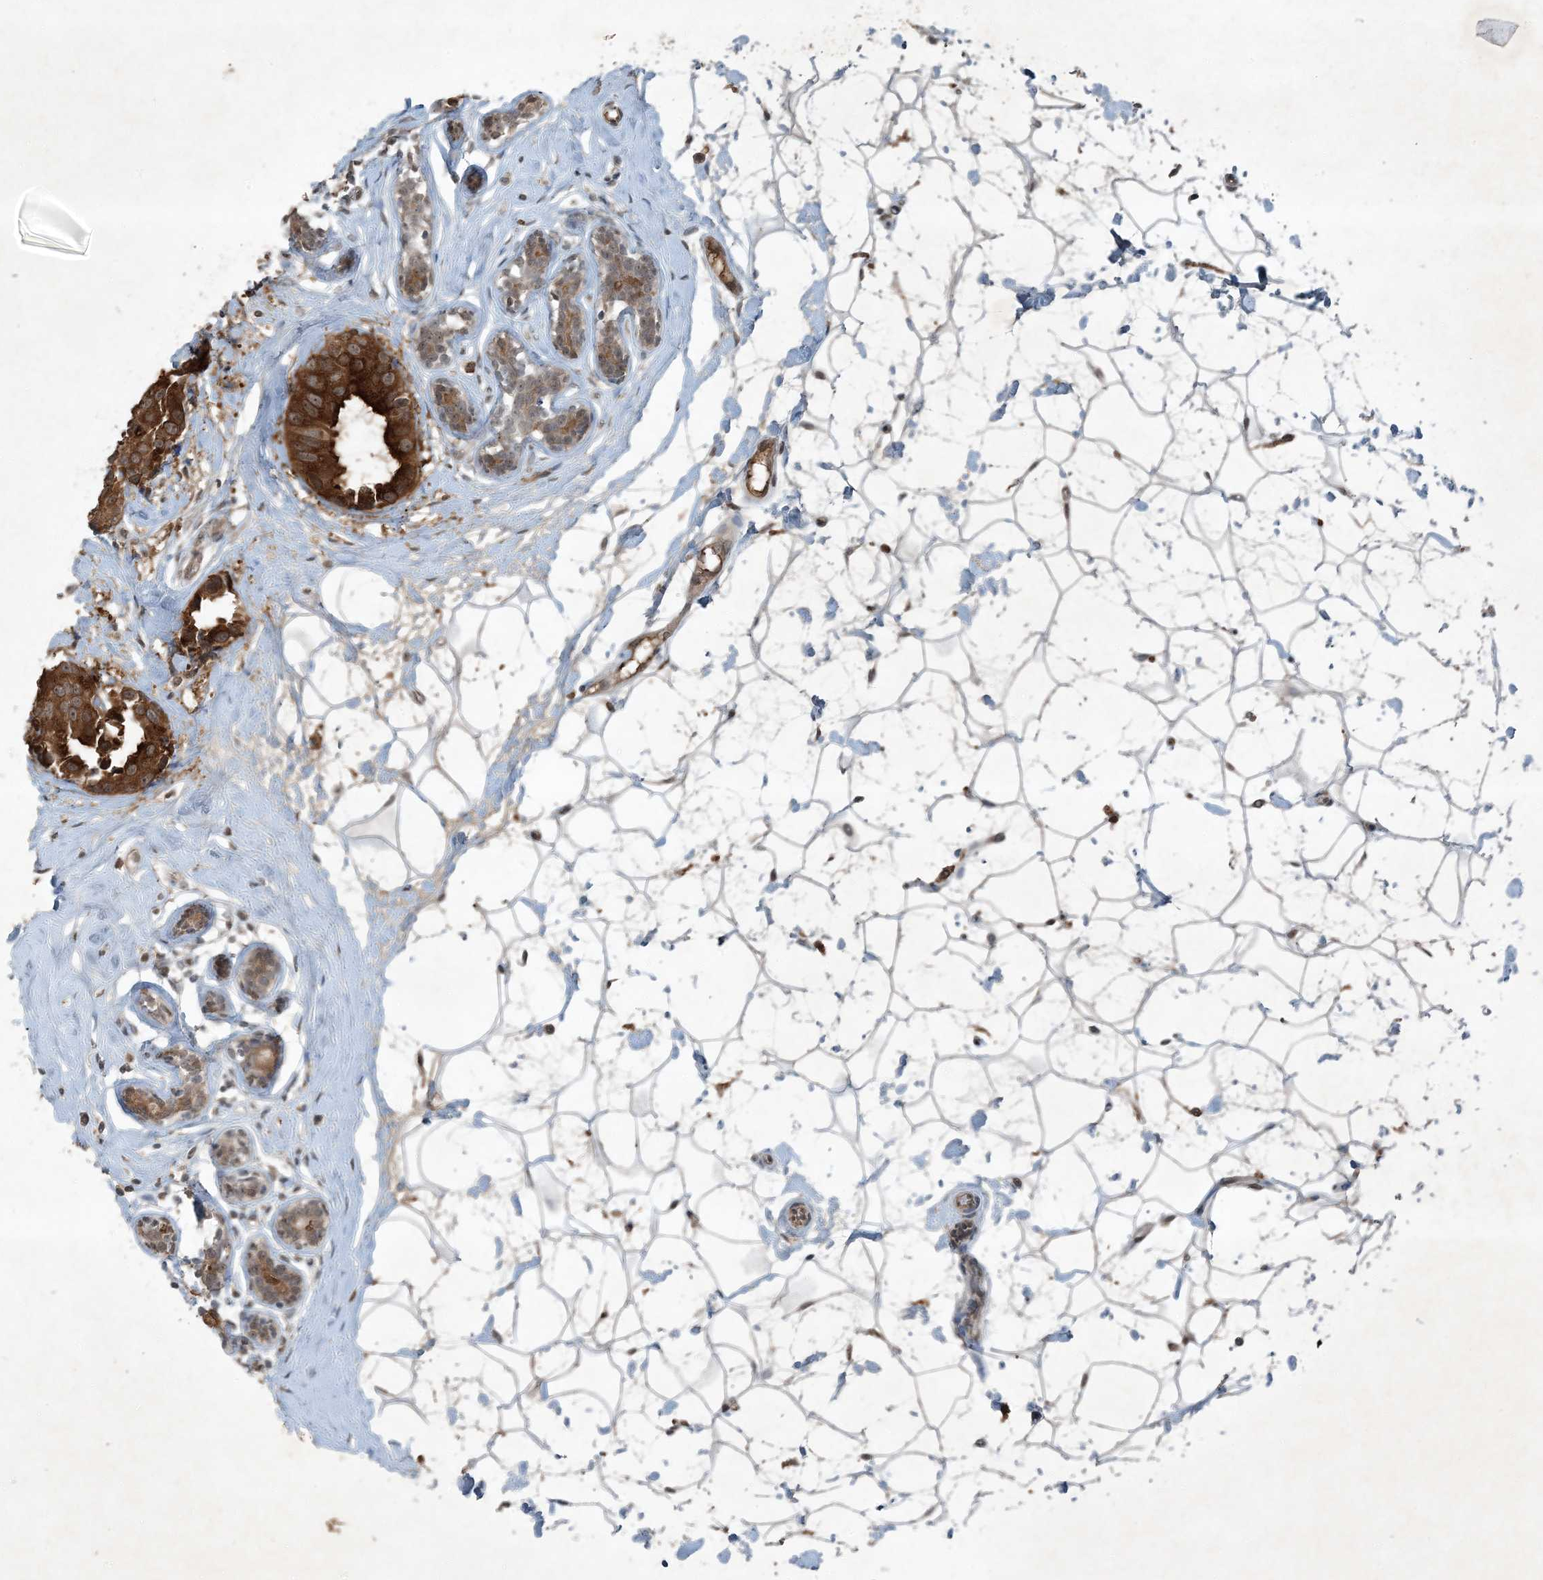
{"staining": {"intensity": "strong", "quantity": ">75%", "location": "cytoplasmic/membranous"}, "tissue": "breast cancer", "cell_type": "Tumor cells", "image_type": "cancer", "snomed": [{"axis": "morphology", "description": "Normal tissue, NOS"}, {"axis": "morphology", "description": "Duct carcinoma"}, {"axis": "topography", "description": "Breast"}], "caption": "The immunohistochemical stain labels strong cytoplasmic/membranous expression in tumor cells of breast intraductal carcinoma tissue.", "gene": "MDN1", "patient": {"sex": "female", "age": 39}}